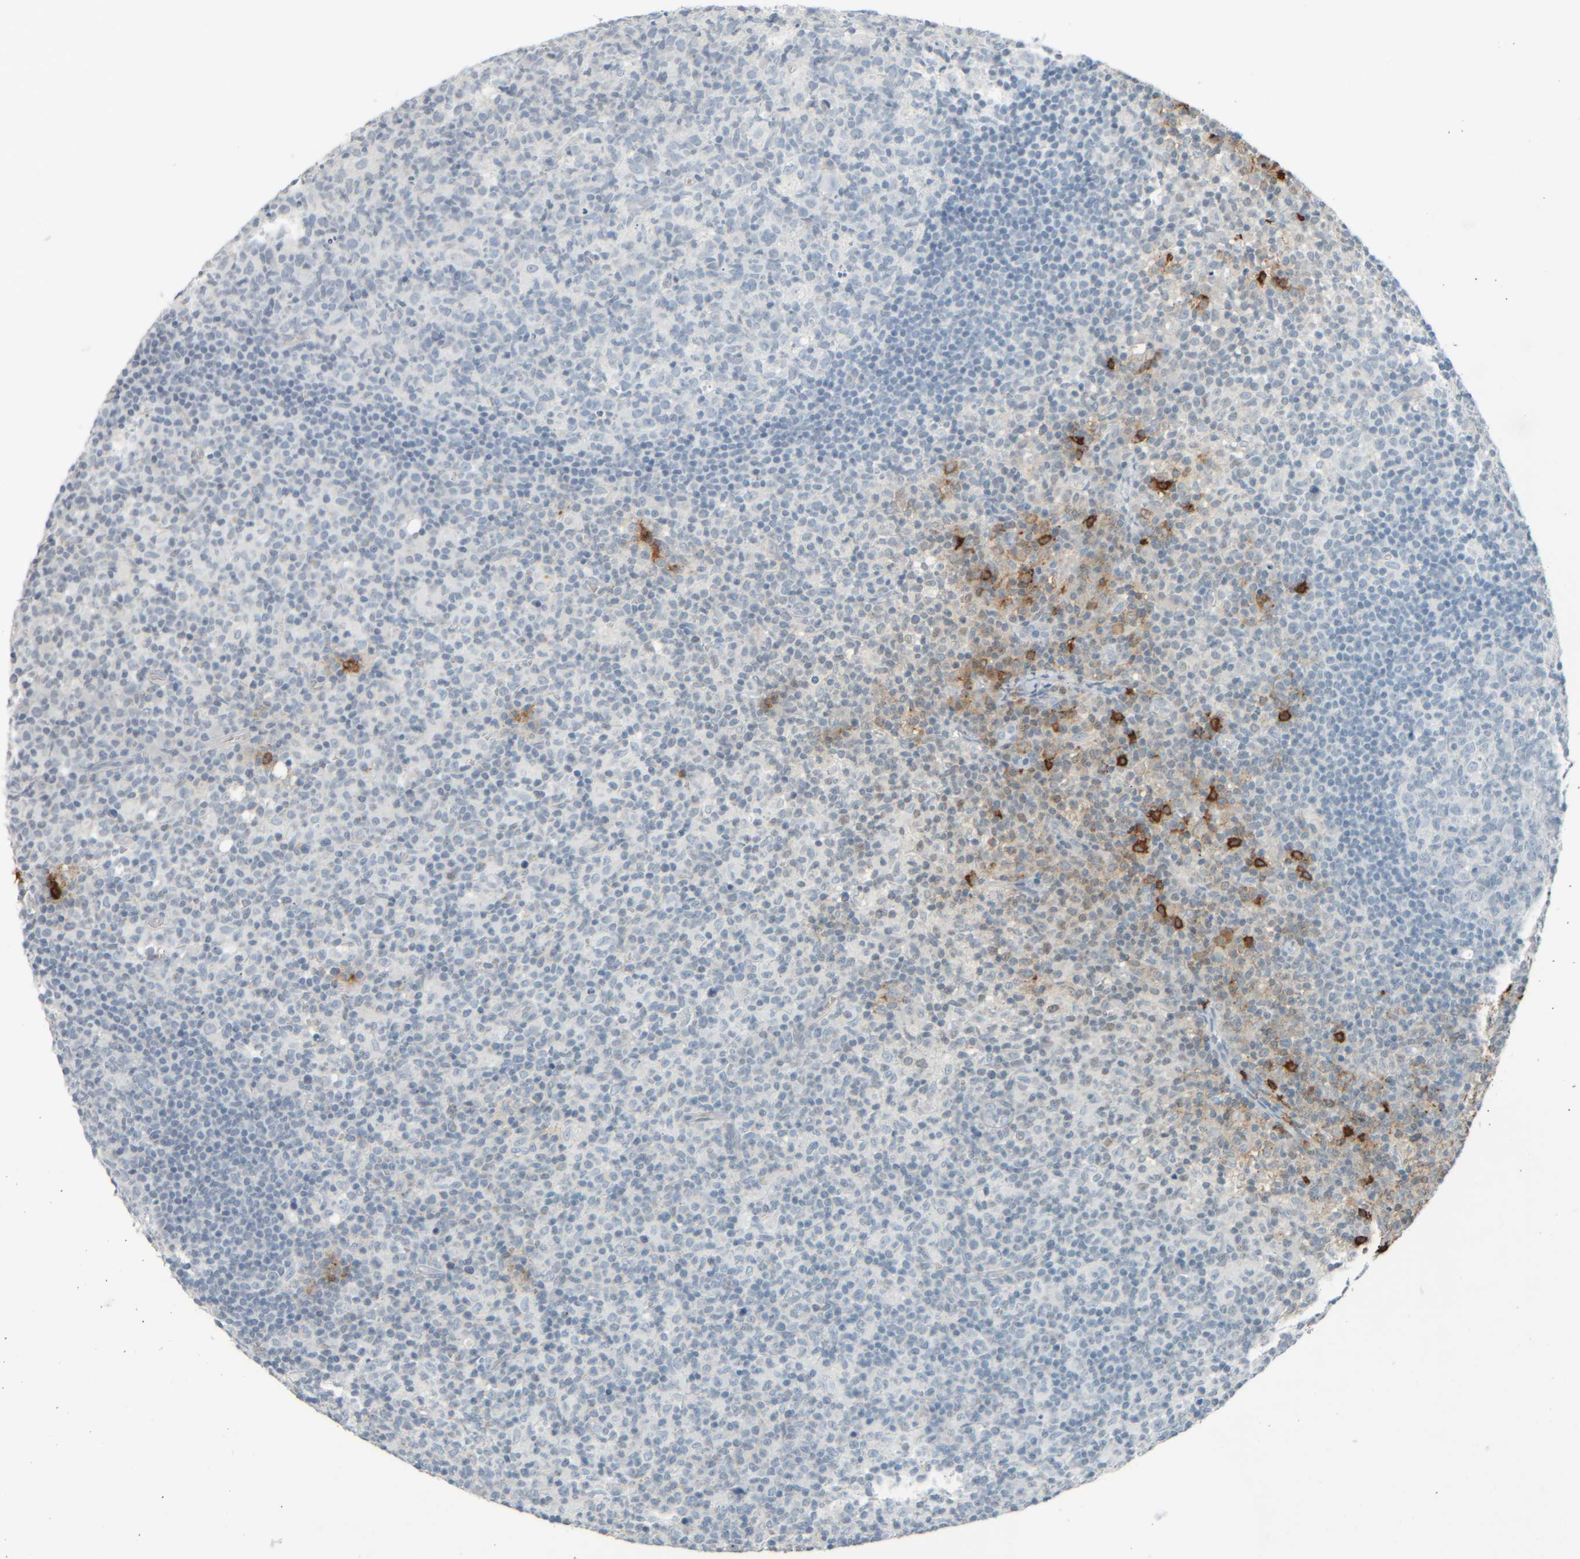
{"staining": {"intensity": "negative", "quantity": "none", "location": "none"}, "tissue": "lymph node", "cell_type": "Germinal center cells", "image_type": "normal", "snomed": [{"axis": "morphology", "description": "Normal tissue, NOS"}, {"axis": "morphology", "description": "Inflammation, NOS"}, {"axis": "topography", "description": "Lymph node"}], "caption": "Immunohistochemistry (IHC) of normal lymph node displays no expression in germinal center cells.", "gene": "TPSAB1", "patient": {"sex": "male", "age": 55}}